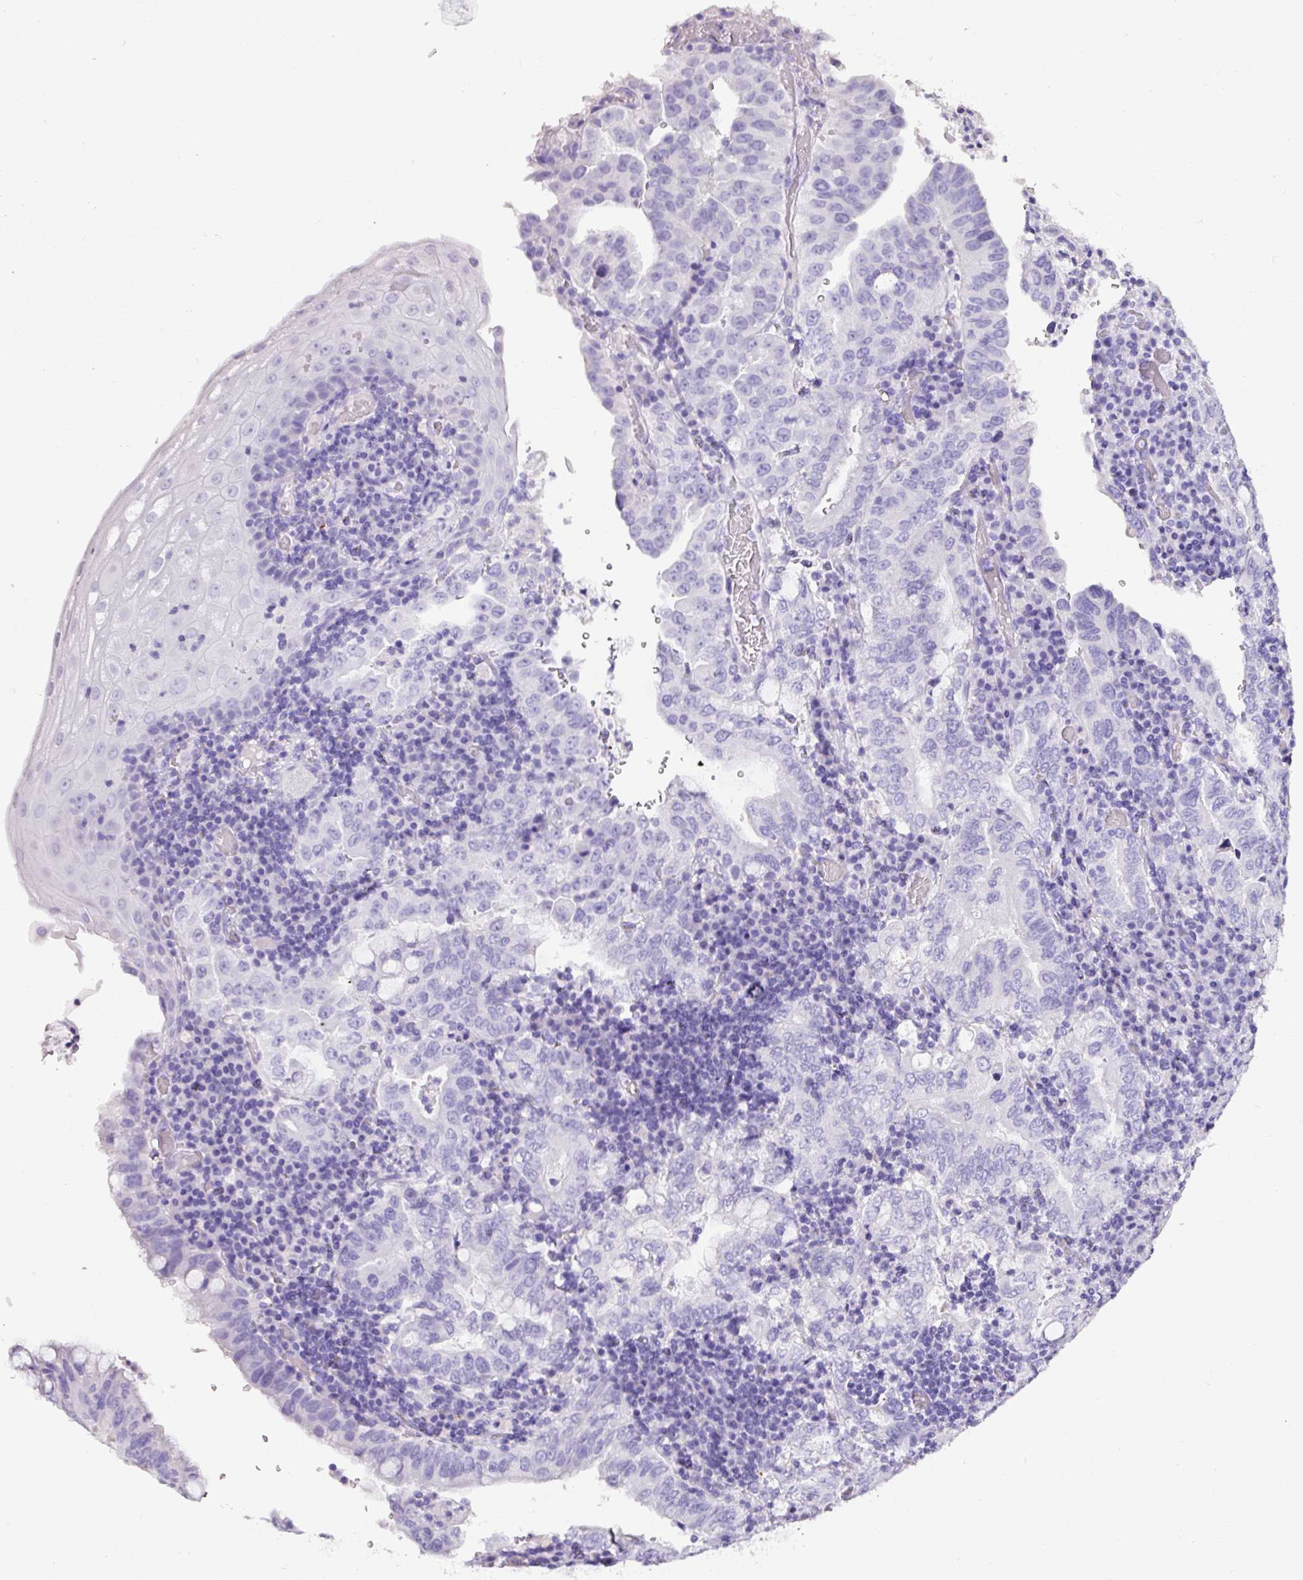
{"staining": {"intensity": "negative", "quantity": "none", "location": "none"}, "tissue": "stomach cancer", "cell_type": "Tumor cells", "image_type": "cancer", "snomed": [{"axis": "morphology", "description": "Normal tissue, NOS"}, {"axis": "morphology", "description": "Adenocarcinoma, NOS"}, {"axis": "topography", "description": "Esophagus"}, {"axis": "topography", "description": "Stomach, upper"}, {"axis": "topography", "description": "Peripheral nerve tissue"}], "caption": "An image of human stomach cancer is negative for staining in tumor cells. (DAB (3,3'-diaminobenzidine) immunohistochemistry (IHC) with hematoxylin counter stain).", "gene": "NAPSA", "patient": {"sex": "male", "age": 62}}